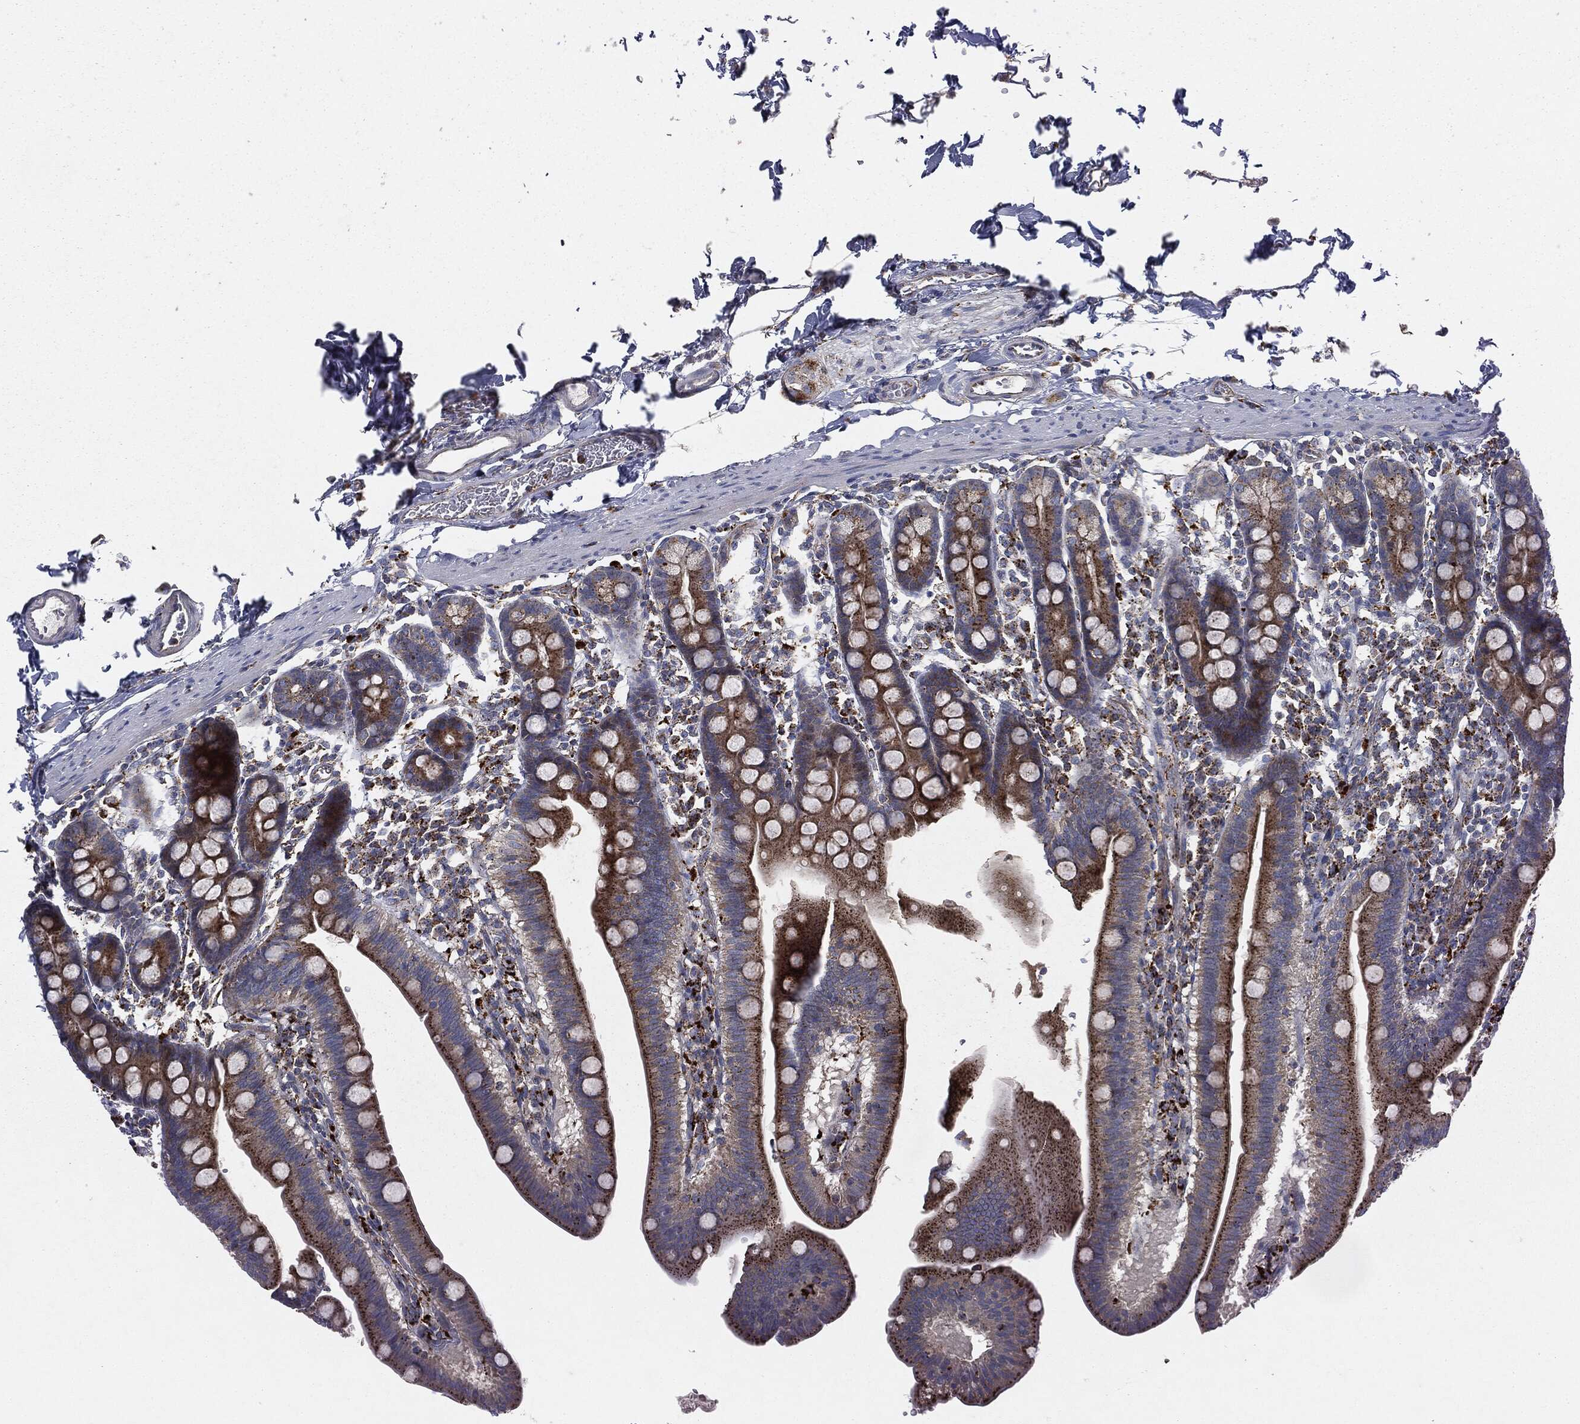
{"staining": {"intensity": "strong", "quantity": ">75%", "location": "cytoplasmic/membranous"}, "tissue": "duodenum", "cell_type": "Glandular cells", "image_type": "normal", "snomed": [{"axis": "morphology", "description": "Normal tissue, NOS"}, {"axis": "topography", "description": "Duodenum"}], "caption": "This photomicrograph demonstrates IHC staining of normal human duodenum, with high strong cytoplasmic/membranous expression in about >75% of glandular cells.", "gene": "CTSA", "patient": {"sex": "male", "age": 59}}